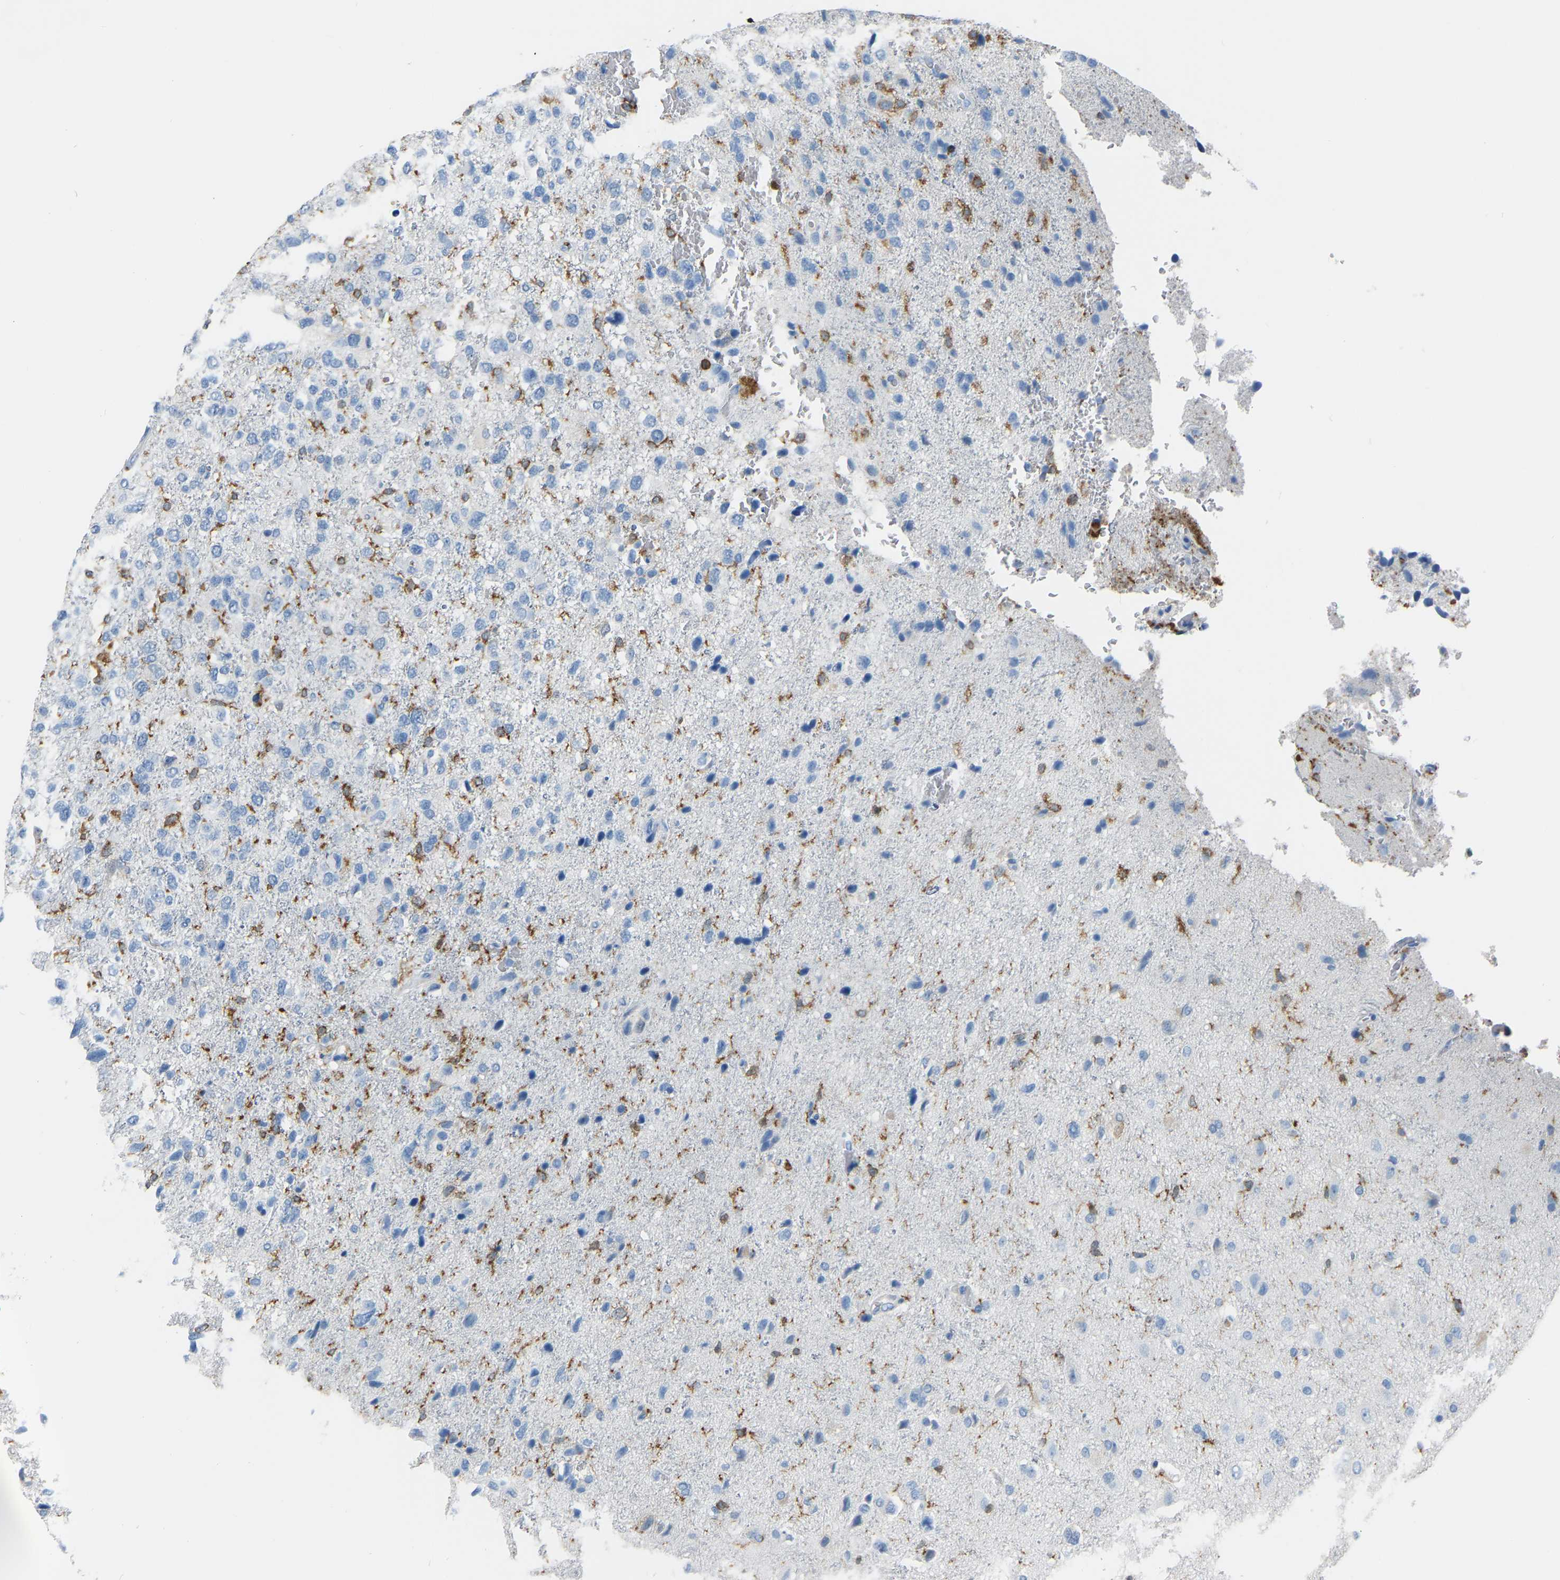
{"staining": {"intensity": "negative", "quantity": "none", "location": "none"}, "tissue": "glioma", "cell_type": "Tumor cells", "image_type": "cancer", "snomed": [{"axis": "morphology", "description": "Glioma, malignant, High grade"}, {"axis": "topography", "description": "Brain"}], "caption": "The micrograph shows no significant expression in tumor cells of glioma. Nuclei are stained in blue.", "gene": "ARHGAP45", "patient": {"sex": "female", "age": 58}}